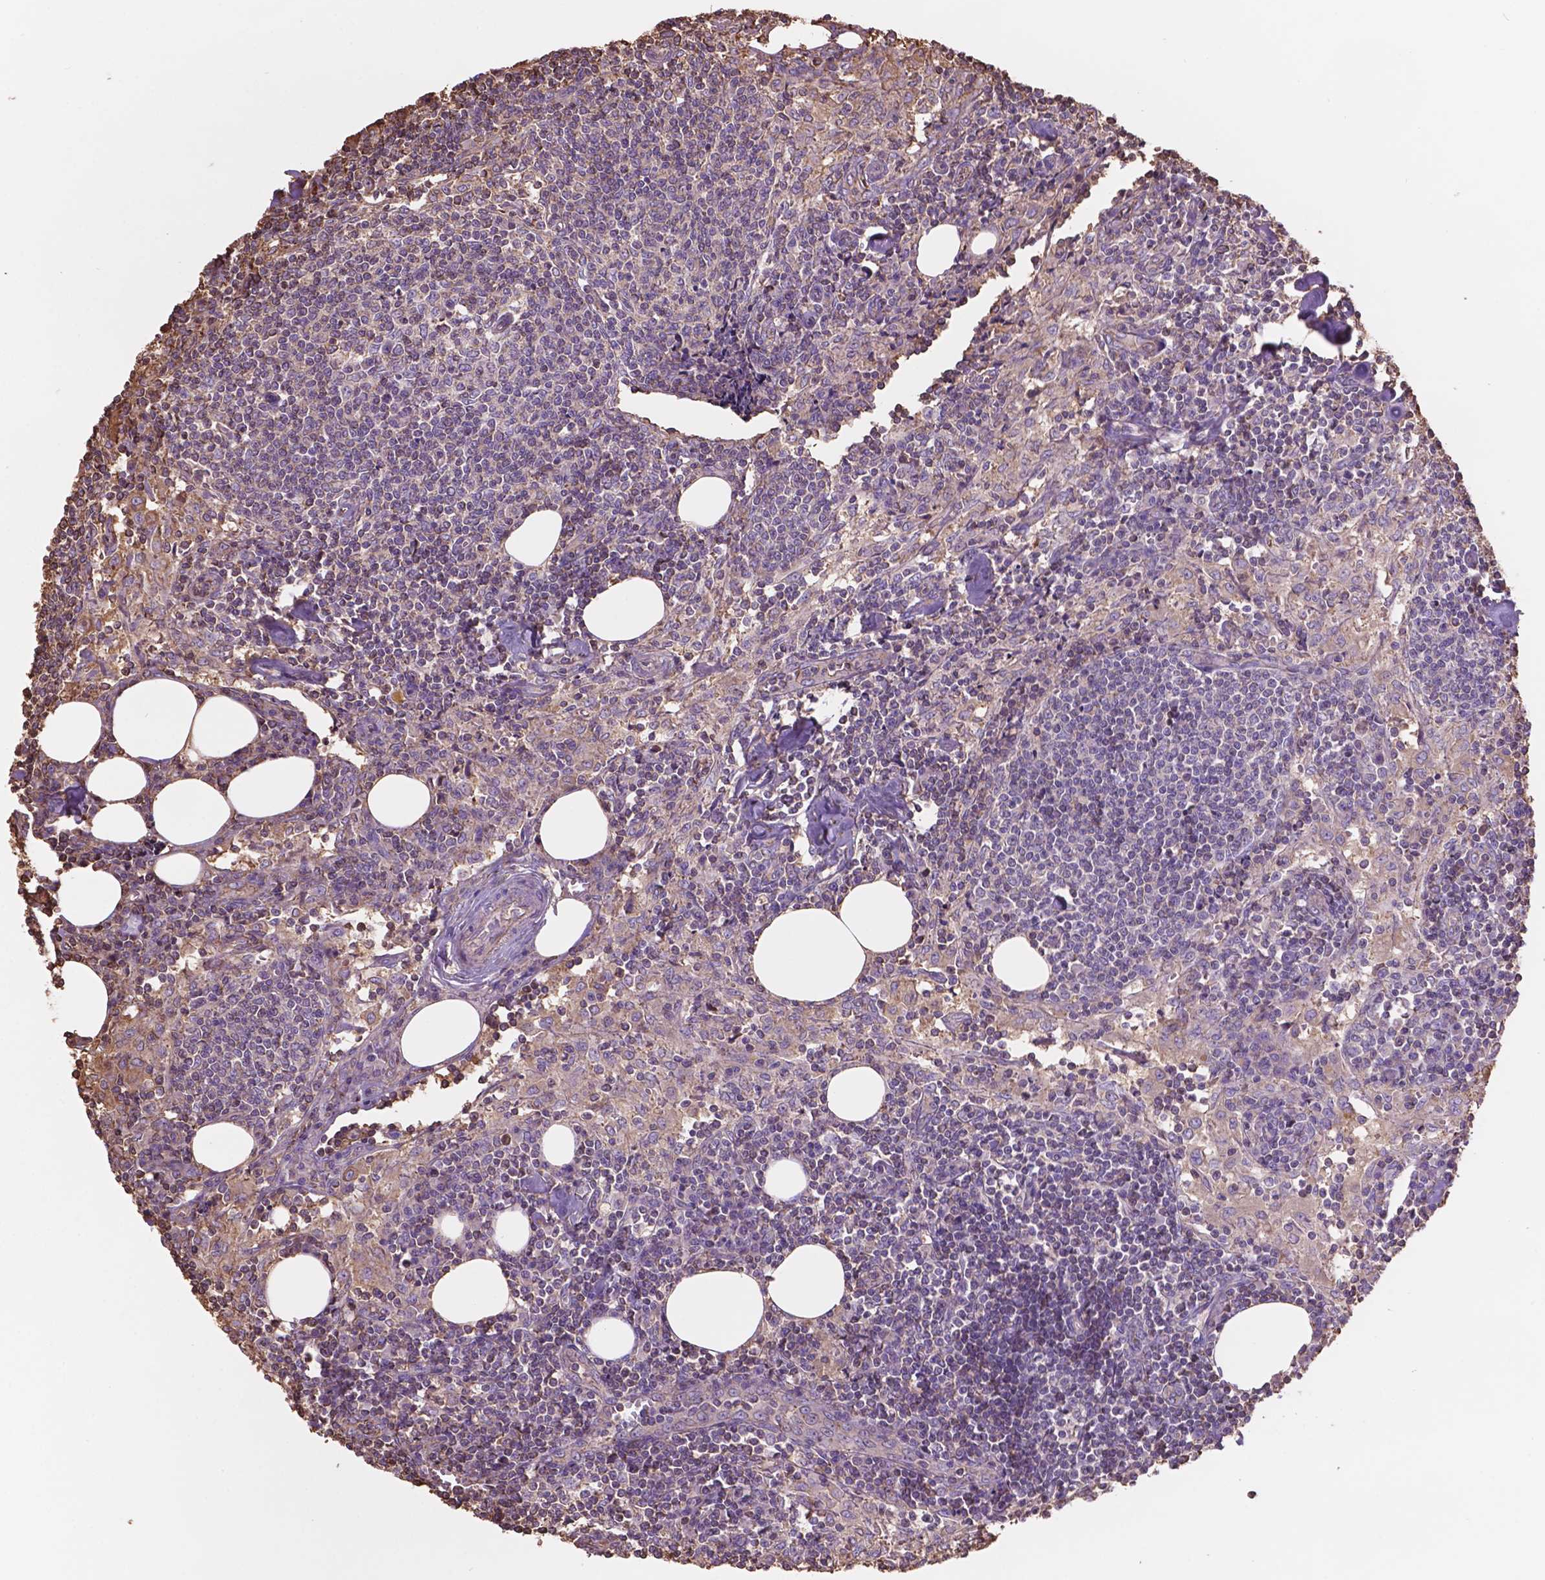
{"staining": {"intensity": "negative", "quantity": "none", "location": "none"}, "tissue": "lymph node", "cell_type": "Germinal center cells", "image_type": "normal", "snomed": [{"axis": "morphology", "description": "Normal tissue, NOS"}, {"axis": "topography", "description": "Lymph node"}], "caption": "Immunohistochemistry (IHC) photomicrograph of unremarkable lymph node: human lymph node stained with DAB exhibits no significant protein staining in germinal center cells.", "gene": "NIPA2", "patient": {"sex": "male", "age": 55}}